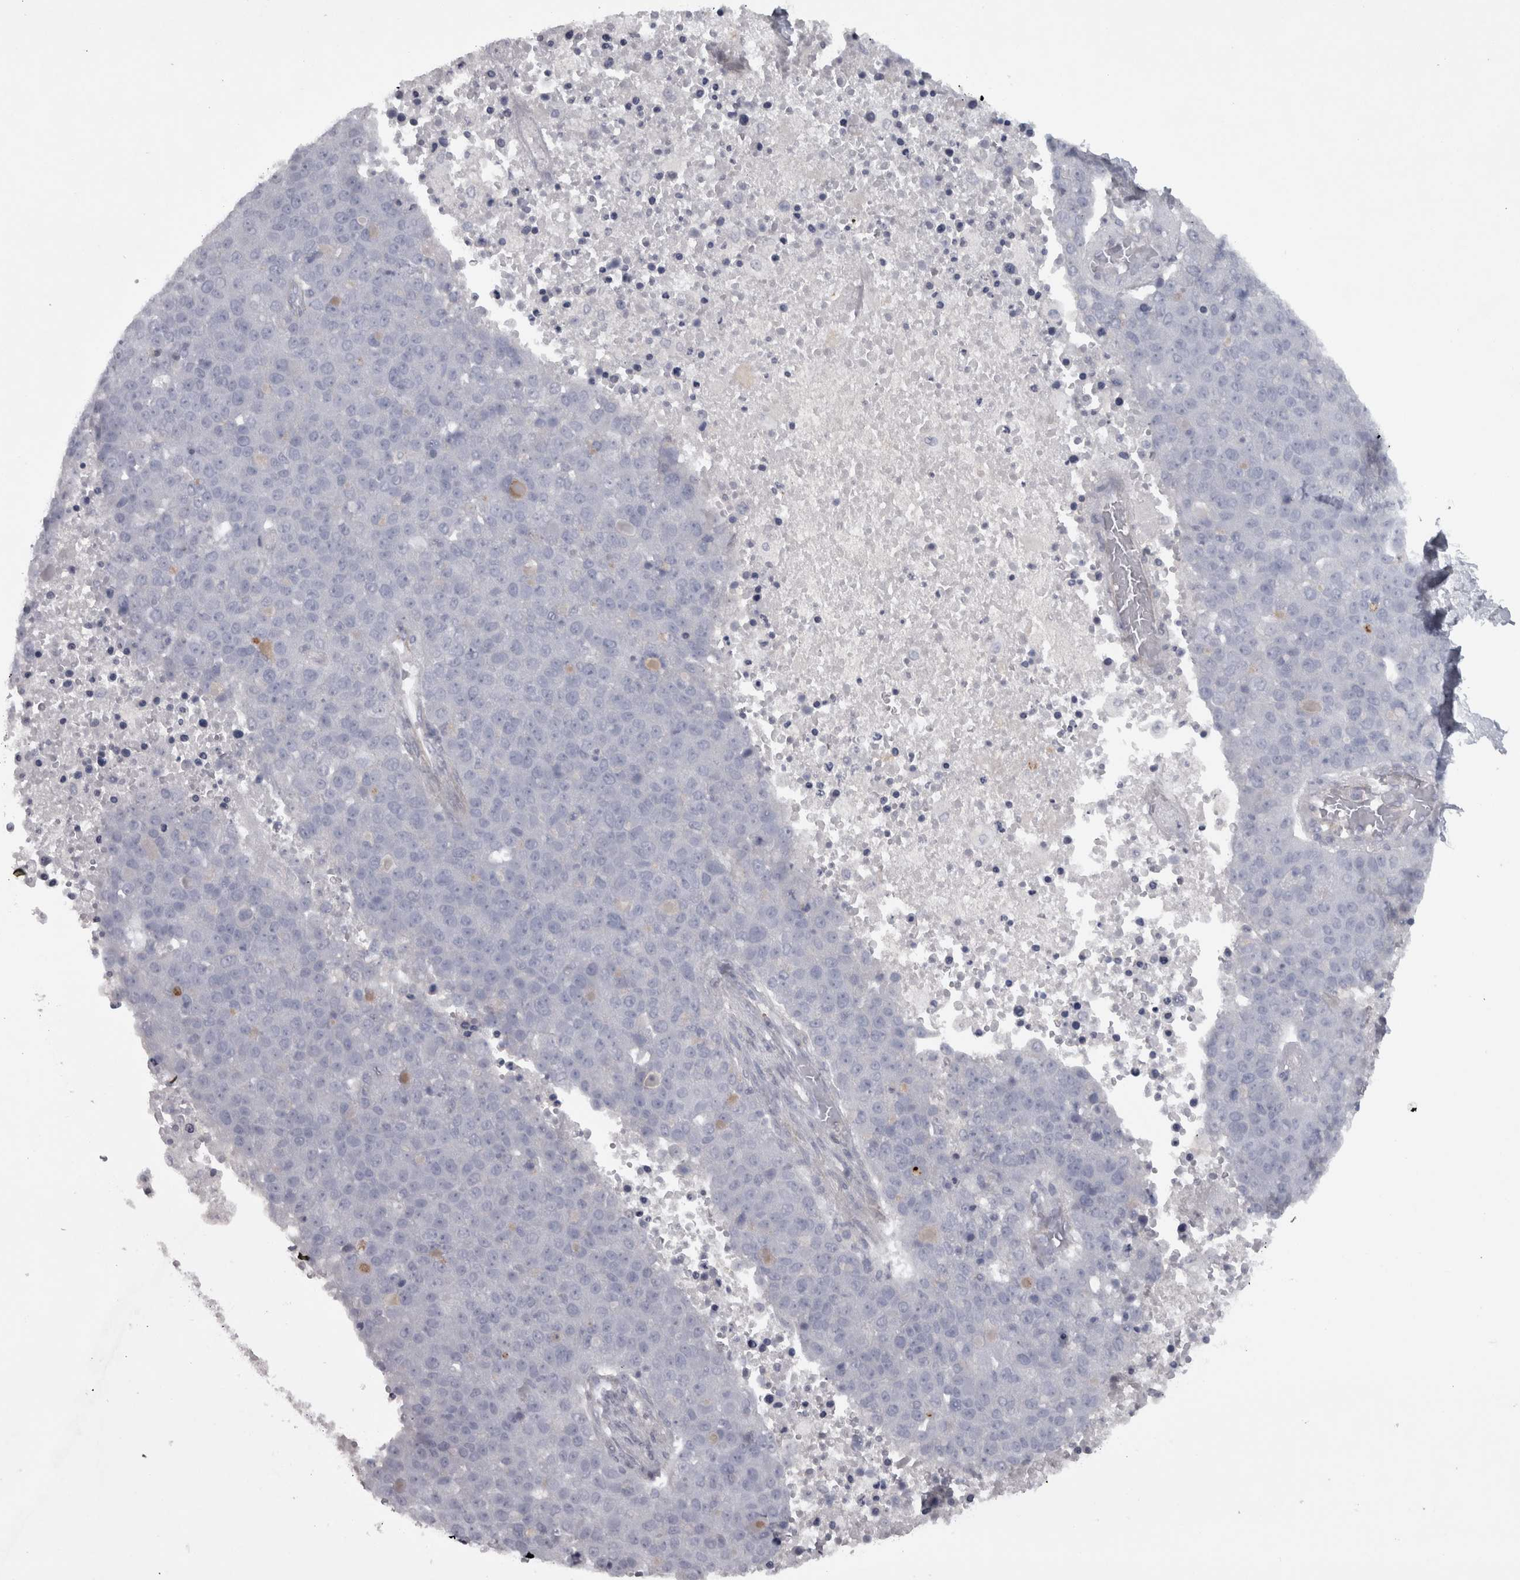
{"staining": {"intensity": "negative", "quantity": "none", "location": "none"}, "tissue": "pancreatic cancer", "cell_type": "Tumor cells", "image_type": "cancer", "snomed": [{"axis": "morphology", "description": "Adenocarcinoma, NOS"}, {"axis": "topography", "description": "Pancreas"}], "caption": "An immunohistochemistry histopathology image of pancreatic cancer (adenocarcinoma) is shown. There is no staining in tumor cells of pancreatic cancer (adenocarcinoma).", "gene": "PPP1R12B", "patient": {"sex": "female", "age": 61}}